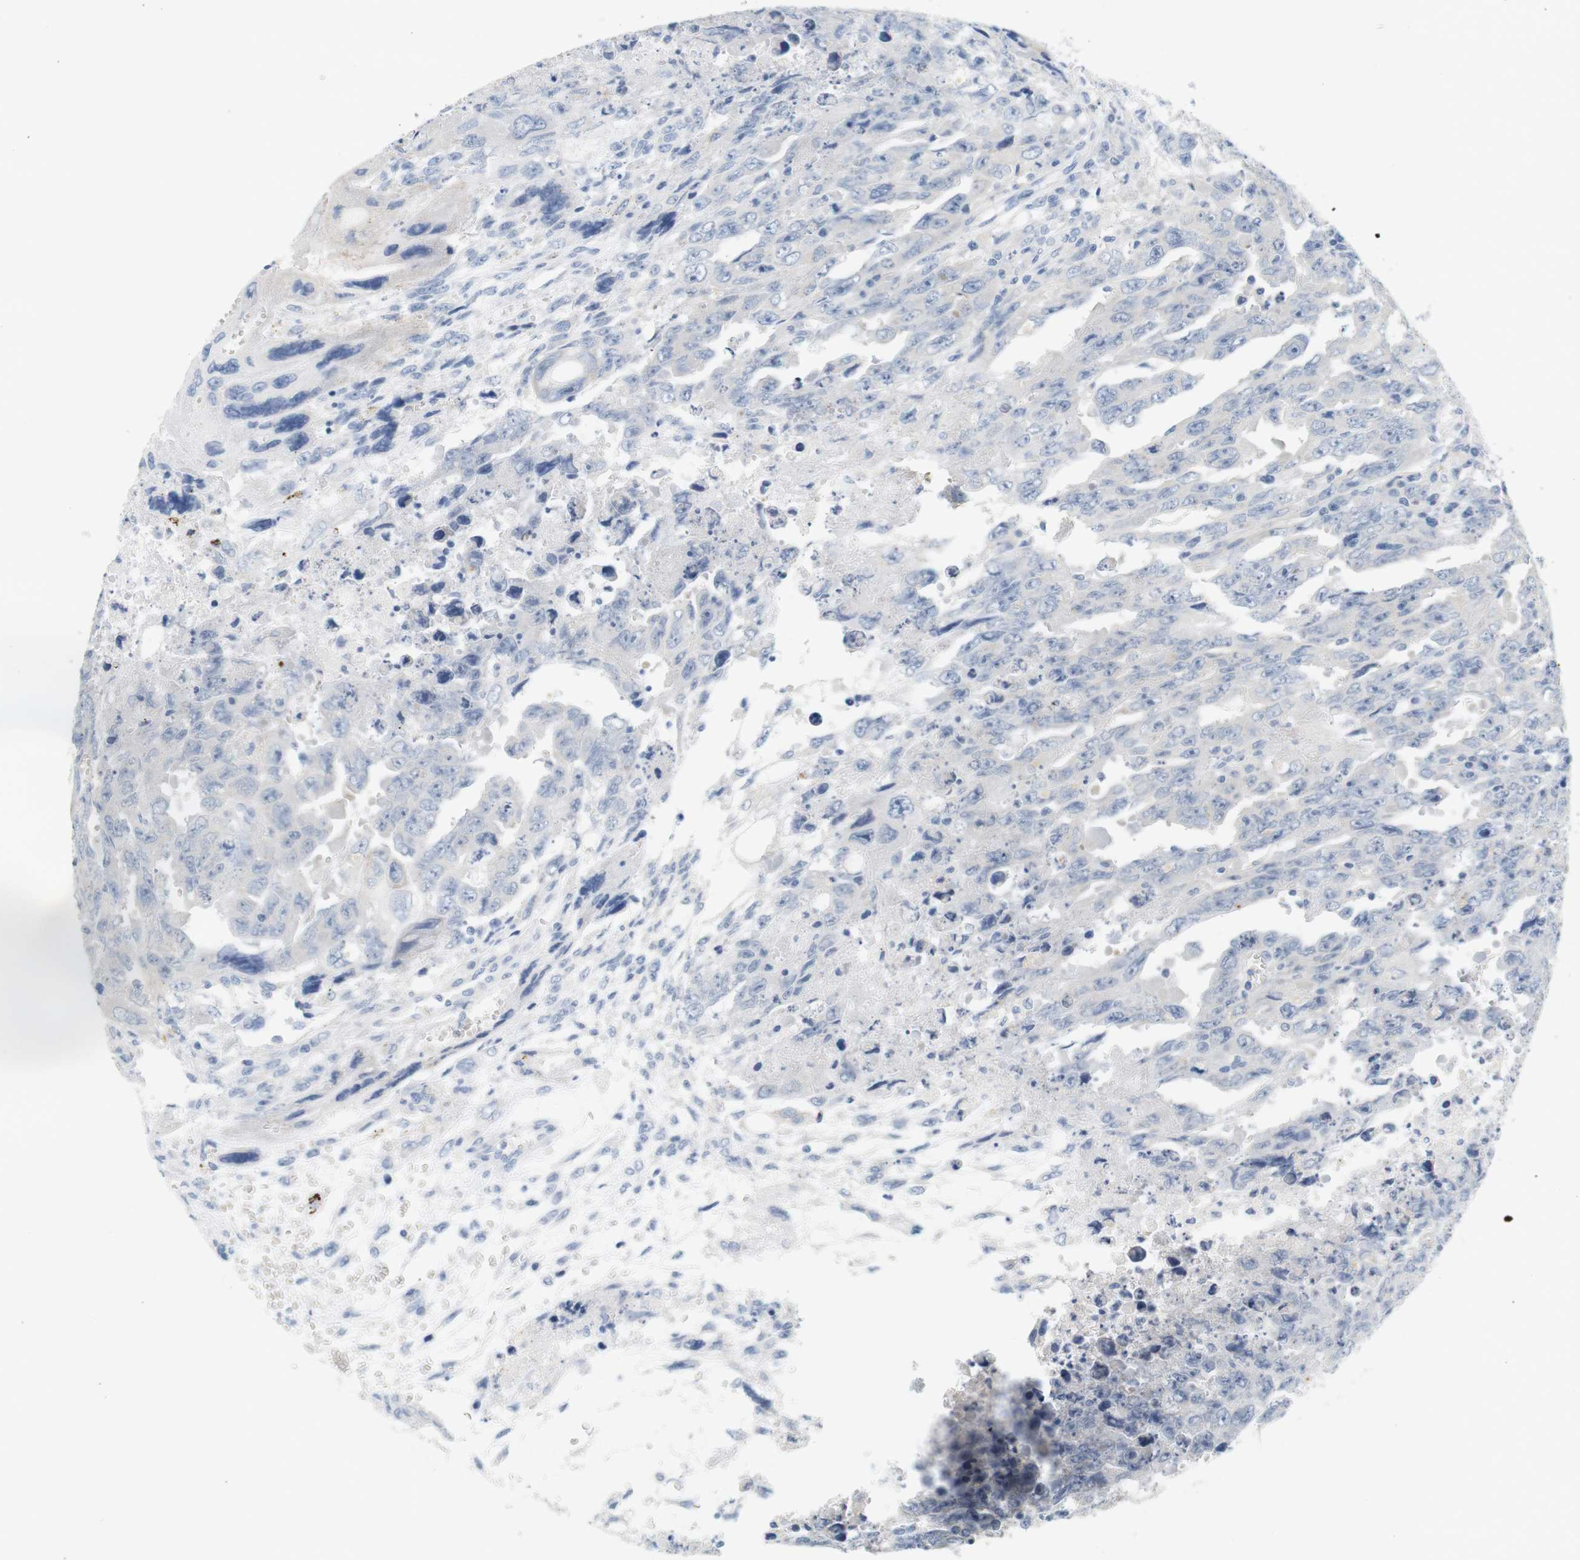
{"staining": {"intensity": "negative", "quantity": "none", "location": "none"}, "tissue": "testis cancer", "cell_type": "Tumor cells", "image_type": "cancer", "snomed": [{"axis": "morphology", "description": "Carcinoma, Embryonal, NOS"}, {"axis": "topography", "description": "Testis"}], "caption": "A micrograph of human testis cancer (embryonal carcinoma) is negative for staining in tumor cells.", "gene": "LRRK2", "patient": {"sex": "male", "age": 28}}